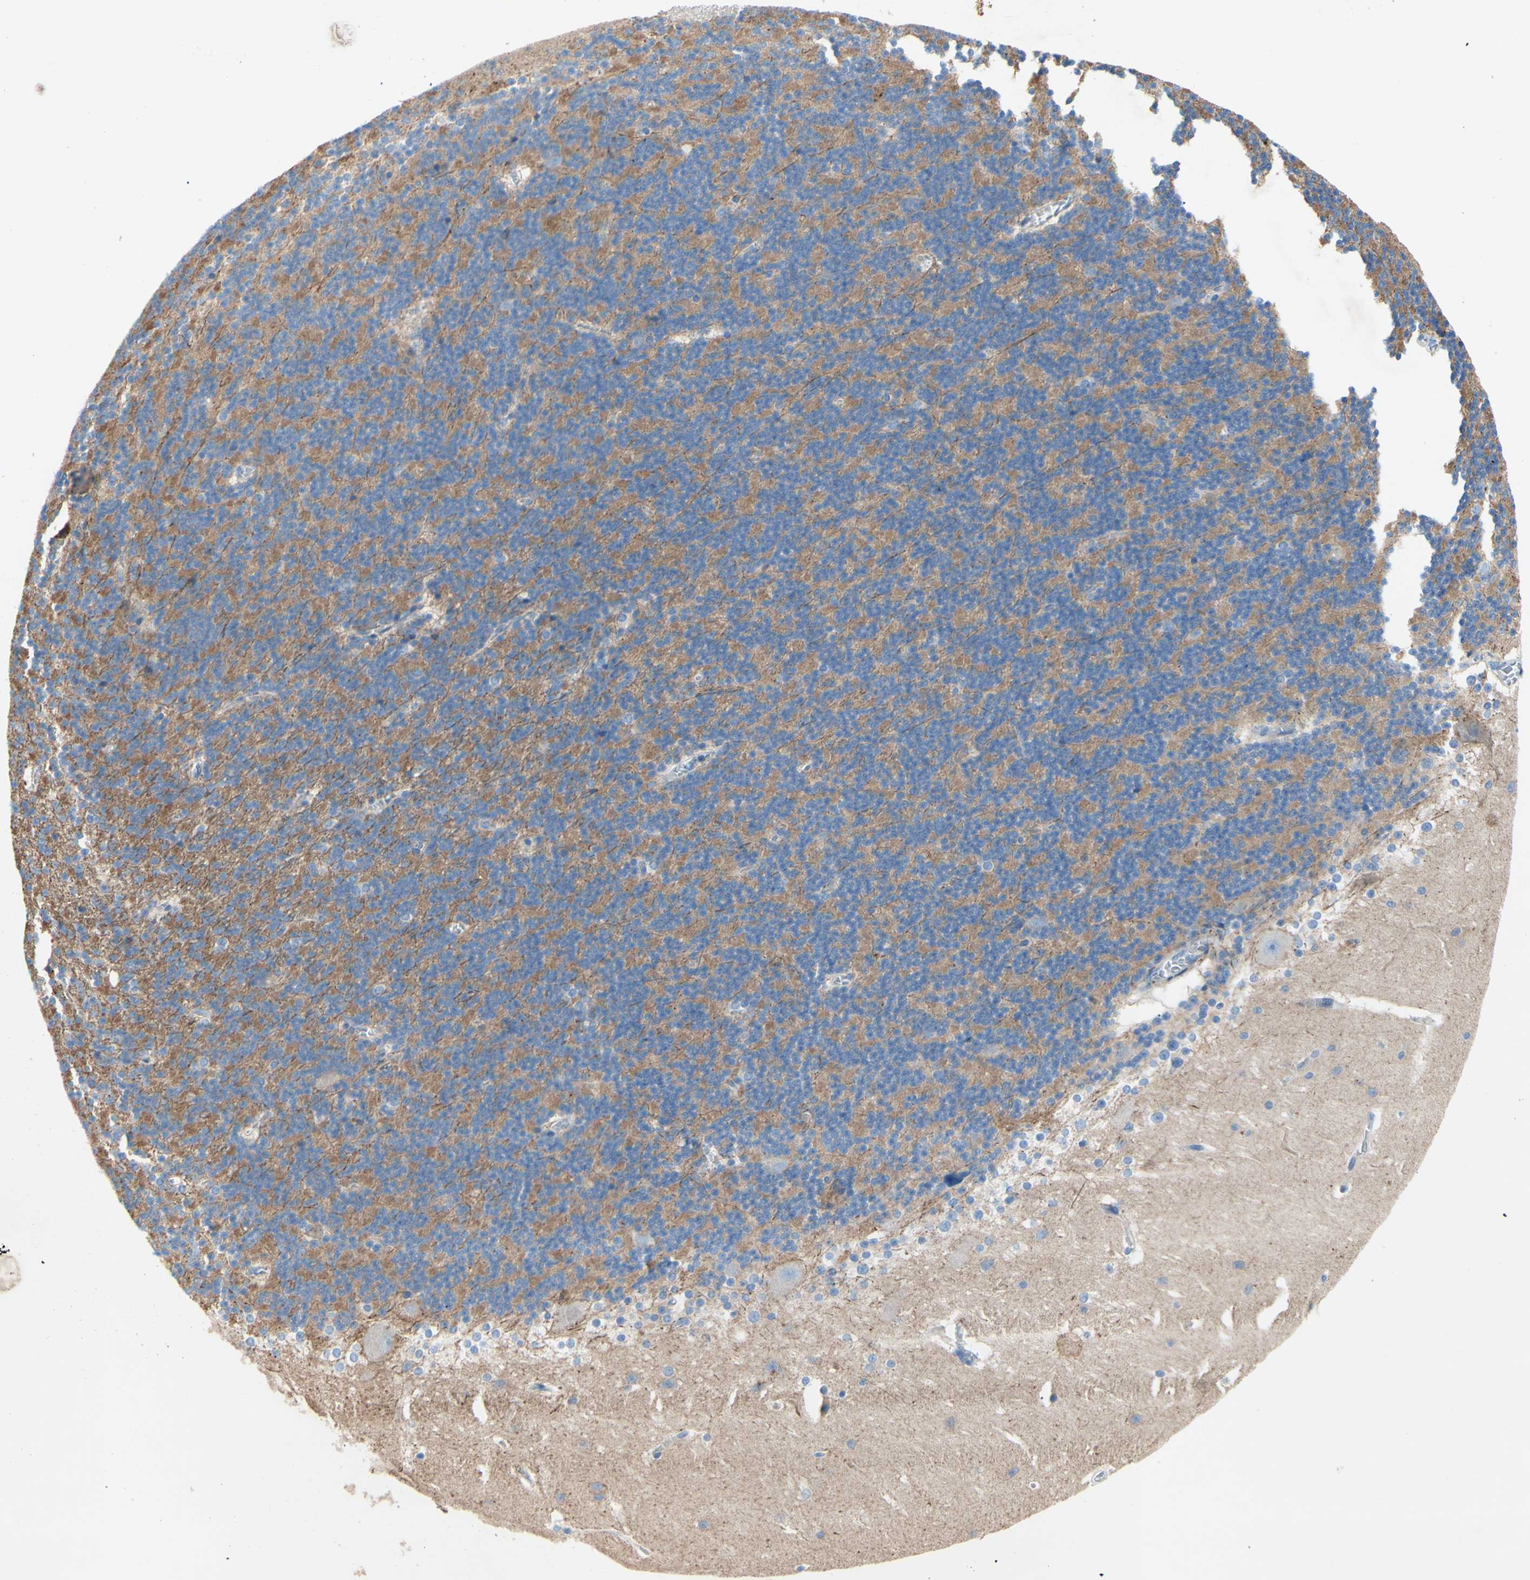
{"staining": {"intensity": "moderate", "quantity": "25%-75%", "location": "cytoplasmic/membranous"}, "tissue": "cerebellum", "cell_type": "Cells in granular layer", "image_type": "normal", "snomed": [{"axis": "morphology", "description": "Normal tissue, NOS"}, {"axis": "topography", "description": "Cerebellum"}], "caption": "DAB immunohistochemical staining of normal human cerebellum exhibits moderate cytoplasmic/membranous protein staining in about 25%-75% of cells in granular layer. (brown staining indicates protein expression, while blue staining denotes nuclei).", "gene": "TMIGD2", "patient": {"sex": "female", "age": 19}}